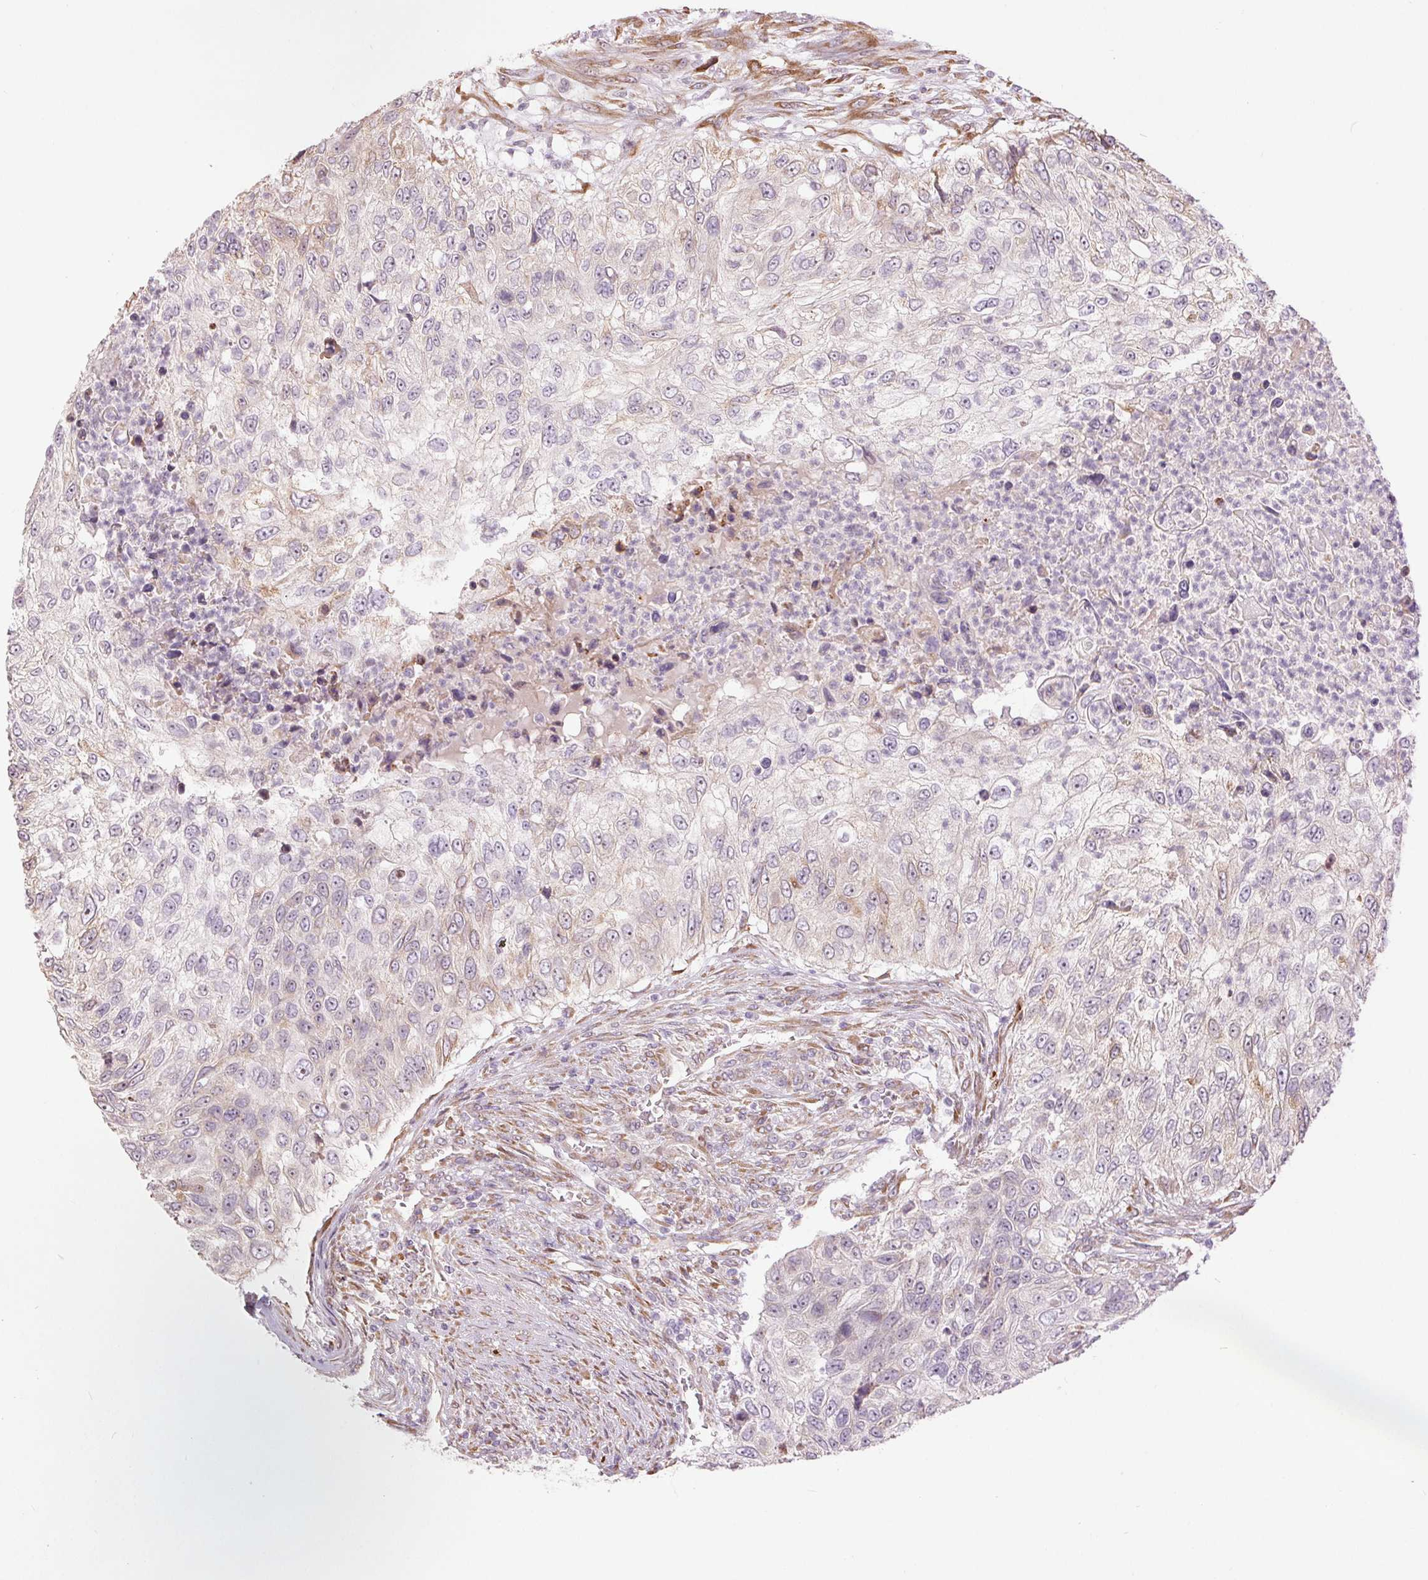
{"staining": {"intensity": "negative", "quantity": "none", "location": "none"}, "tissue": "urothelial cancer", "cell_type": "Tumor cells", "image_type": "cancer", "snomed": [{"axis": "morphology", "description": "Urothelial carcinoma, High grade"}, {"axis": "topography", "description": "Urinary bladder"}], "caption": "Immunohistochemistry (IHC) micrograph of urothelial cancer stained for a protein (brown), which shows no expression in tumor cells.", "gene": "METTL17", "patient": {"sex": "female", "age": 60}}